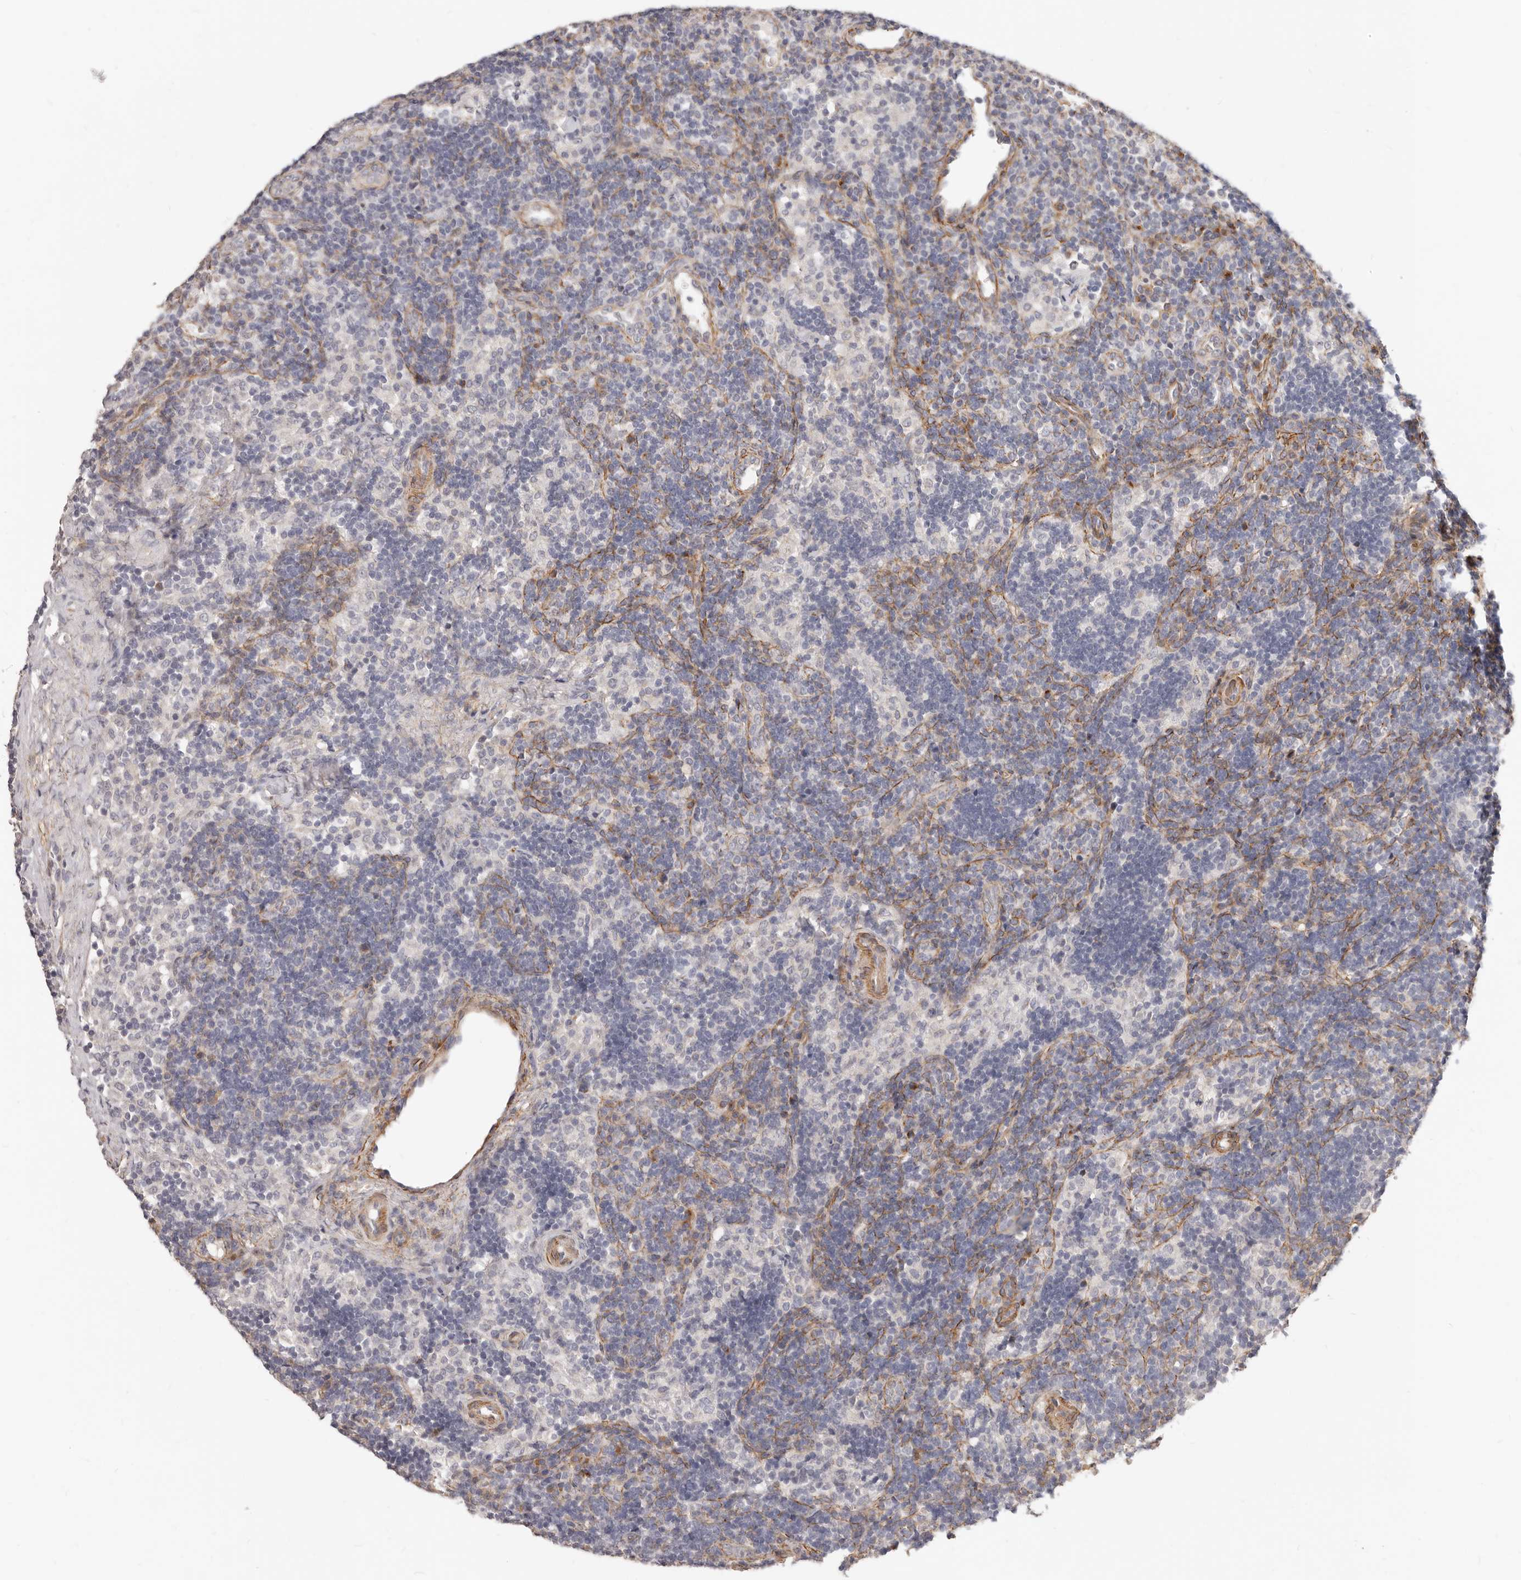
{"staining": {"intensity": "moderate", "quantity": "<25%", "location": "cytoplasmic/membranous"}, "tissue": "lymph node", "cell_type": "Germinal center cells", "image_type": "normal", "snomed": [{"axis": "morphology", "description": "Normal tissue, NOS"}, {"axis": "topography", "description": "Lymph node"}], "caption": "Lymph node stained with DAB immunohistochemistry (IHC) exhibits low levels of moderate cytoplasmic/membranous staining in approximately <25% of germinal center cells. Using DAB (brown) and hematoxylin (blue) stains, captured at high magnification using brightfield microscopy.", "gene": "RABAC1", "patient": {"sex": "female", "age": 22}}